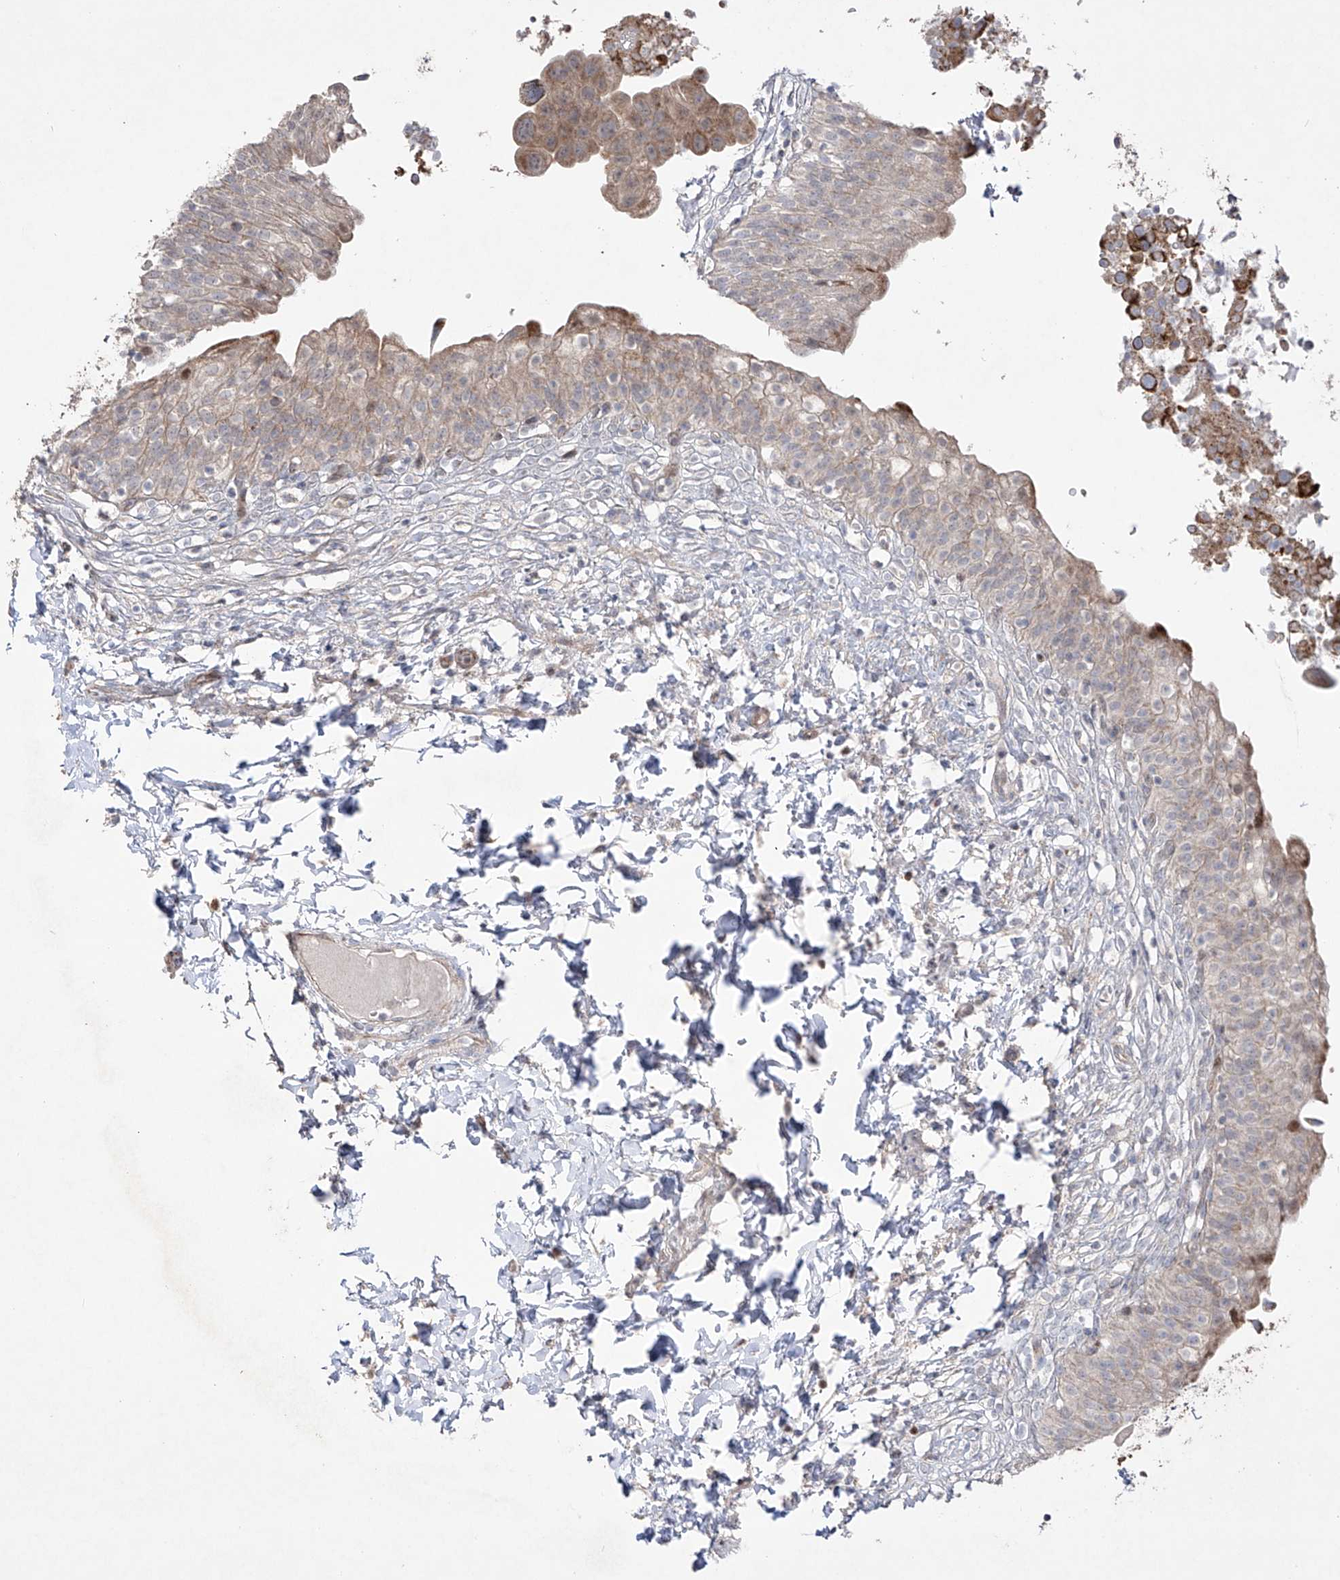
{"staining": {"intensity": "moderate", "quantity": "<25%", "location": "cytoplasmic/membranous"}, "tissue": "urinary bladder", "cell_type": "Urothelial cells", "image_type": "normal", "snomed": [{"axis": "morphology", "description": "Normal tissue, NOS"}, {"axis": "topography", "description": "Urinary bladder"}], "caption": "Immunohistochemical staining of normal human urinary bladder reveals moderate cytoplasmic/membranous protein expression in about <25% of urothelial cells. The staining is performed using DAB brown chromogen to label protein expression. The nuclei are counter-stained blue using hematoxylin.", "gene": "YKT6", "patient": {"sex": "male", "age": 55}}